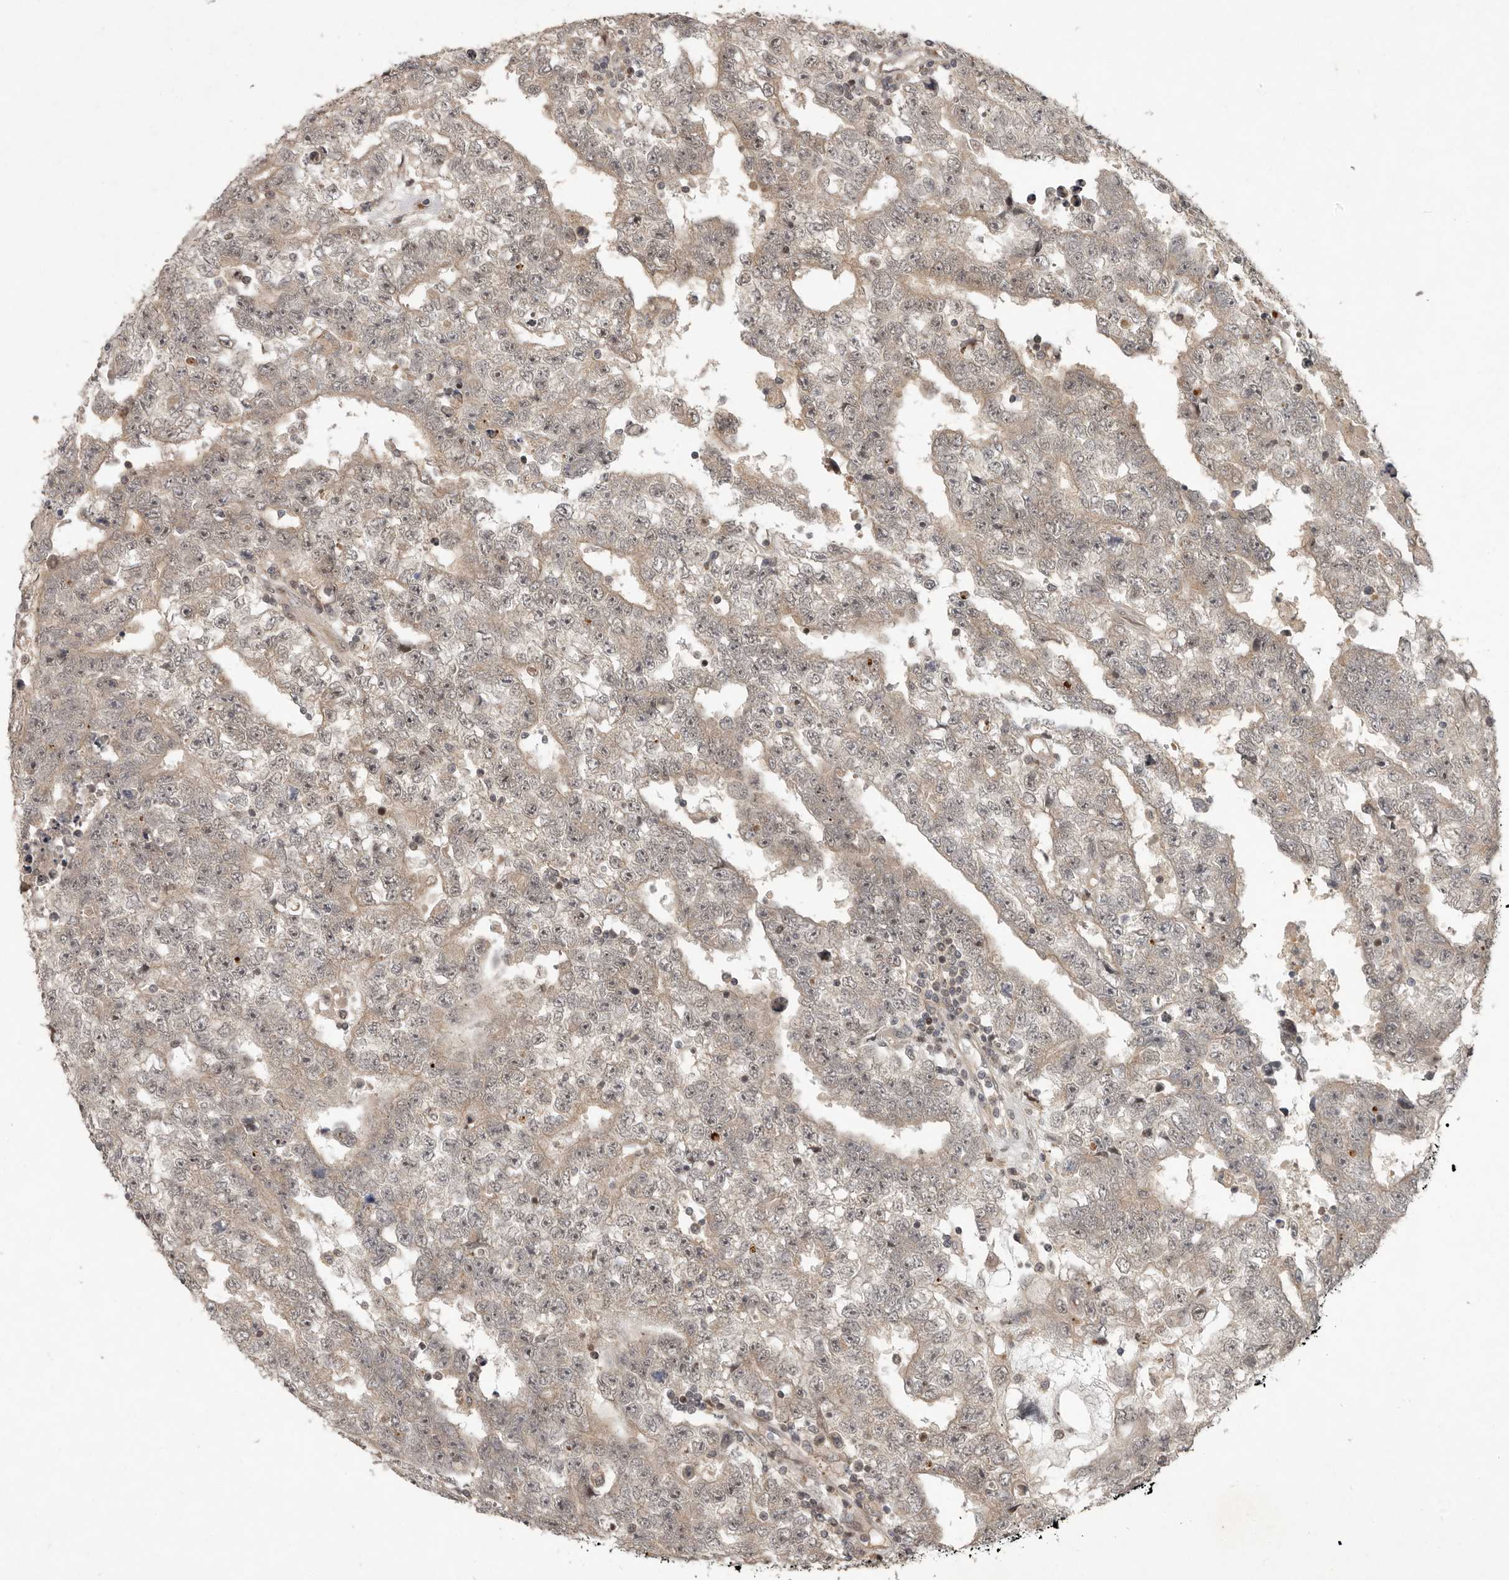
{"staining": {"intensity": "negative", "quantity": "none", "location": "none"}, "tissue": "testis cancer", "cell_type": "Tumor cells", "image_type": "cancer", "snomed": [{"axis": "morphology", "description": "Carcinoma, Embryonal, NOS"}, {"axis": "topography", "description": "Testis"}], "caption": "Tumor cells are negative for brown protein staining in testis embryonal carcinoma.", "gene": "RABIF", "patient": {"sex": "male", "age": 25}}